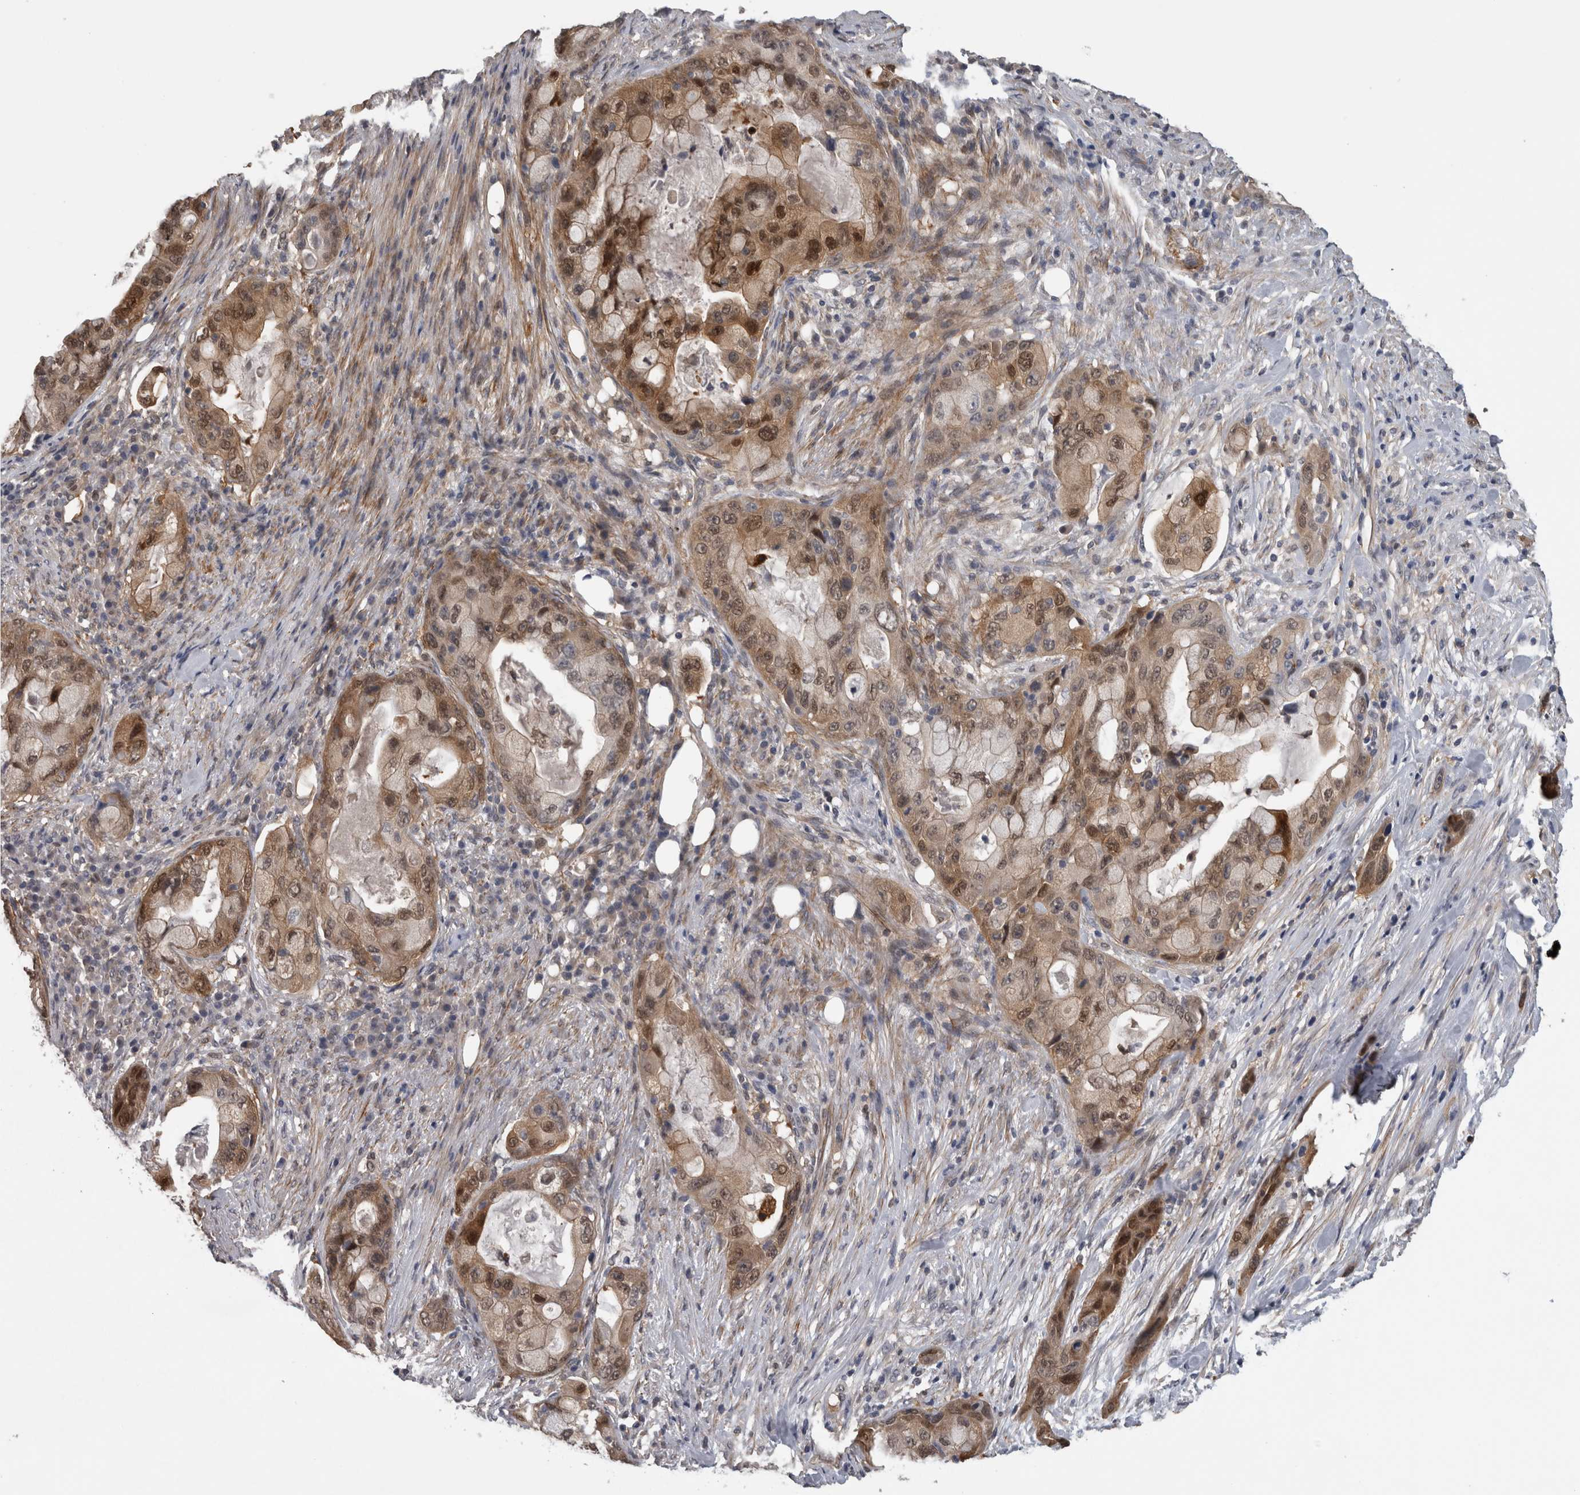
{"staining": {"intensity": "moderate", "quantity": ">75%", "location": "cytoplasmic/membranous,nuclear"}, "tissue": "pancreatic cancer", "cell_type": "Tumor cells", "image_type": "cancer", "snomed": [{"axis": "morphology", "description": "Adenocarcinoma, NOS"}, {"axis": "topography", "description": "Pancreas"}], "caption": "Approximately >75% of tumor cells in adenocarcinoma (pancreatic) display moderate cytoplasmic/membranous and nuclear protein expression as visualized by brown immunohistochemical staining.", "gene": "NAPRT", "patient": {"sex": "male", "age": 53}}